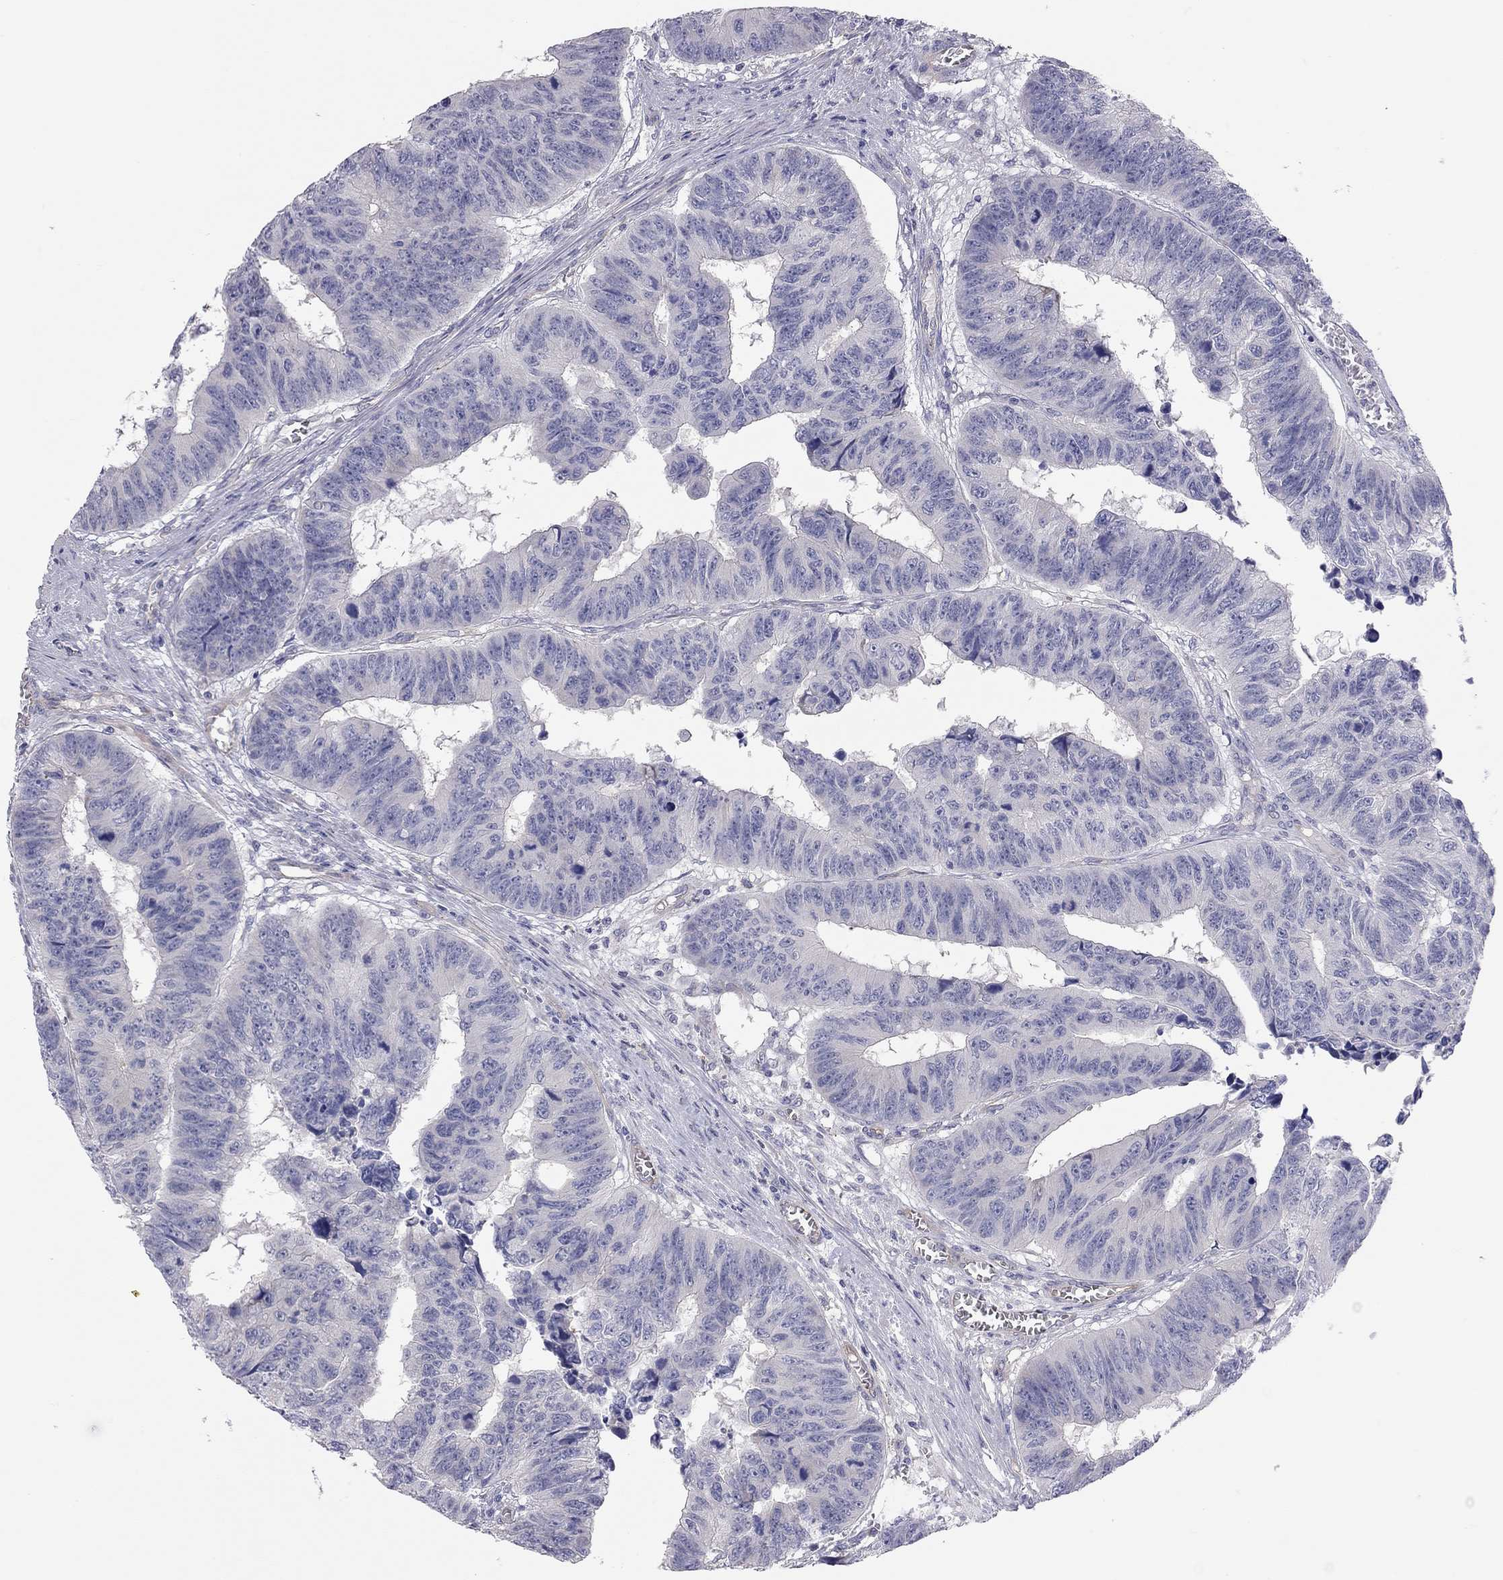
{"staining": {"intensity": "negative", "quantity": "none", "location": "none"}, "tissue": "colorectal cancer", "cell_type": "Tumor cells", "image_type": "cancer", "snomed": [{"axis": "morphology", "description": "Adenocarcinoma, NOS"}, {"axis": "topography", "description": "Rectum"}], "caption": "DAB (3,3'-diaminobenzidine) immunohistochemical staining of colorectal cancer reveals no significant expression in tumor cells. (IHC, brightfield microscopy, high magnification).", "gene": "GPRC5B", "patient": {"sex": "female", "age": 85}}